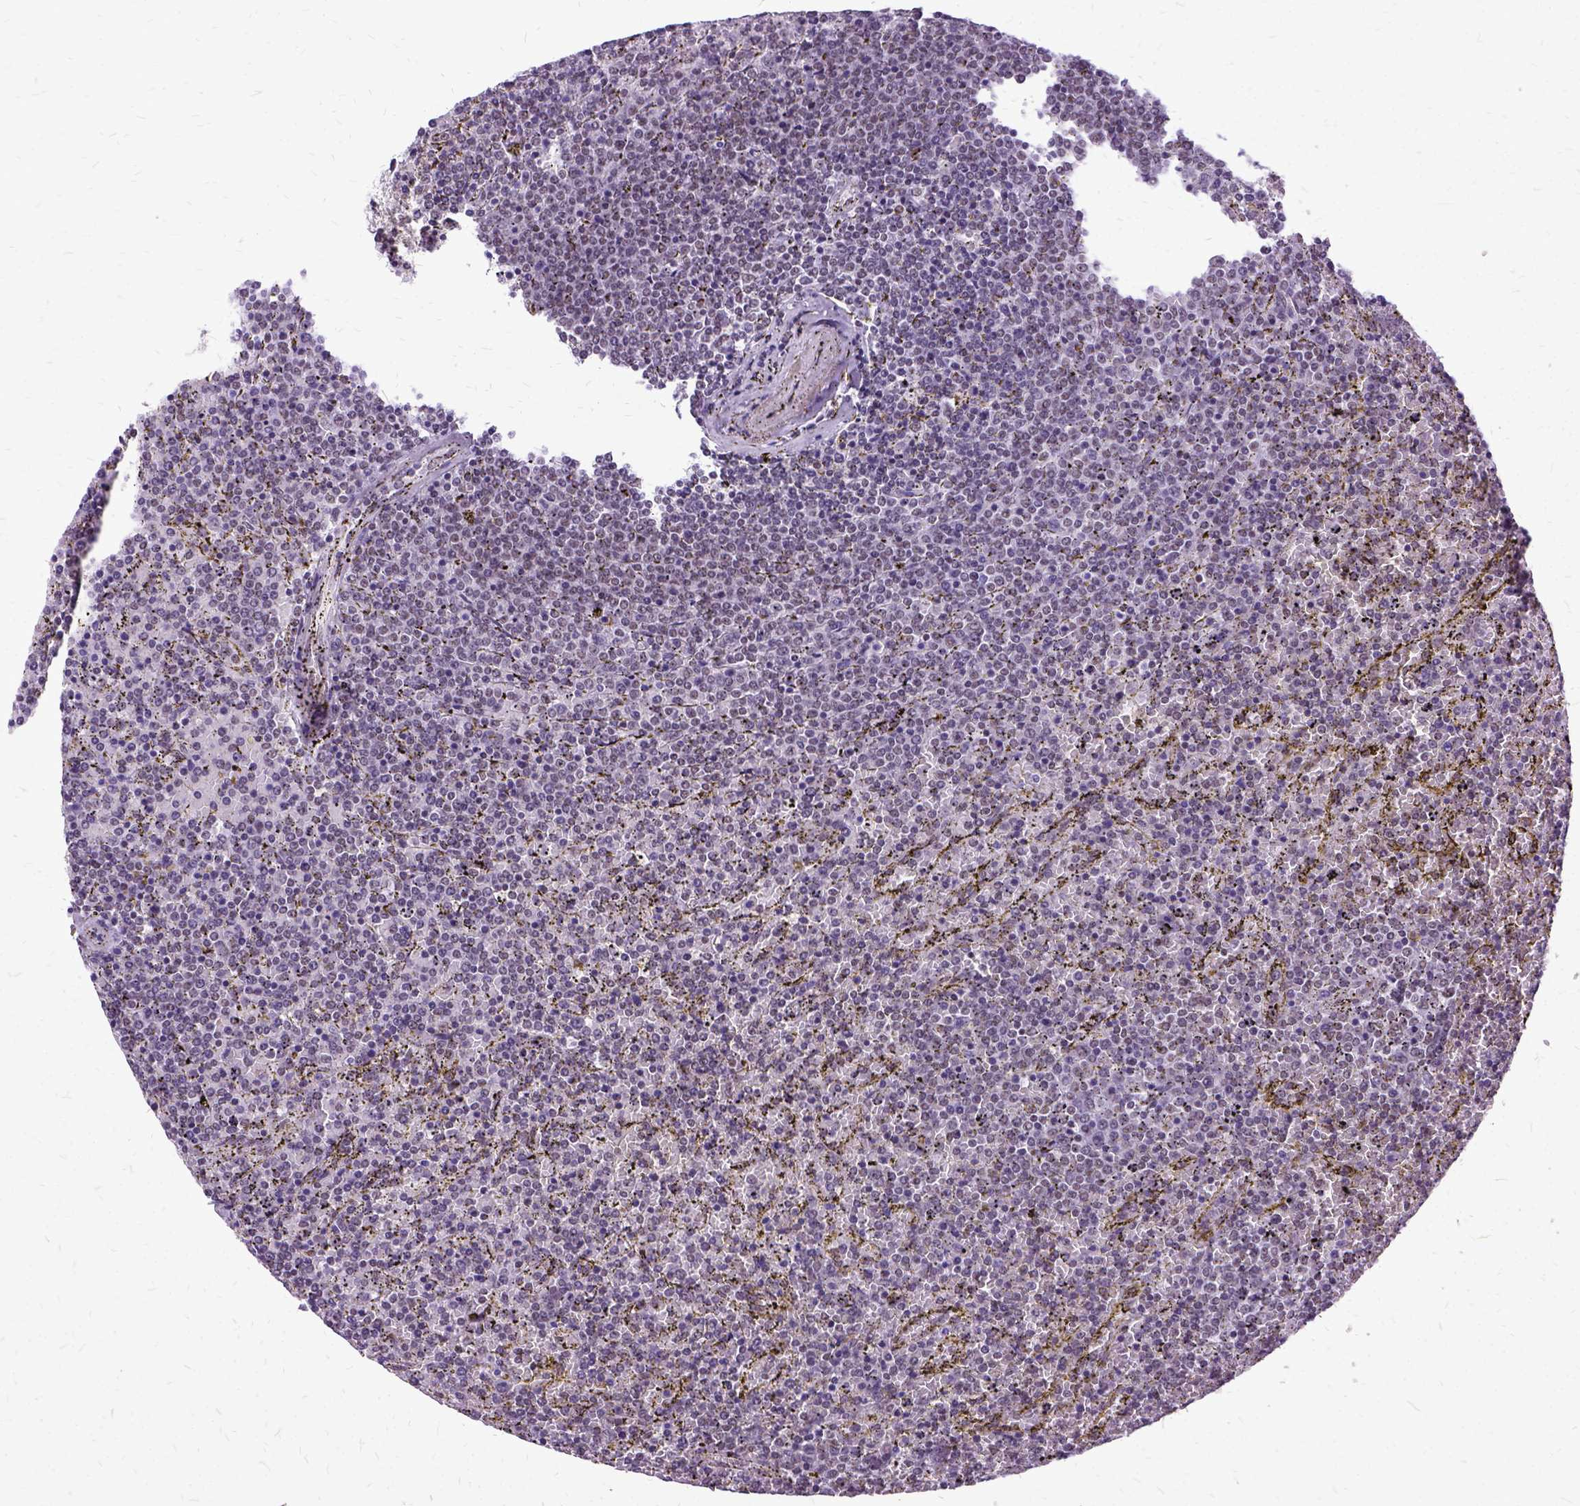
{"staining": {"intensity": "negative", "quantity": "none", "location": "none"}, "tissue": "lymphoma", "cell_type": "Tumor cells", "image_type": "cancer", "snomed": [{"axis": "morphology", "description": "Malignant lymphoma, non-Hodgkin's type, Low grade"}, {"axis": "topography", "description": "Spleen"}], "caption": "Tumor cells show no significant protein expression in lymphoma.", "gene": "SETD1A", "patient": {"sex": "female", "age": 77}}